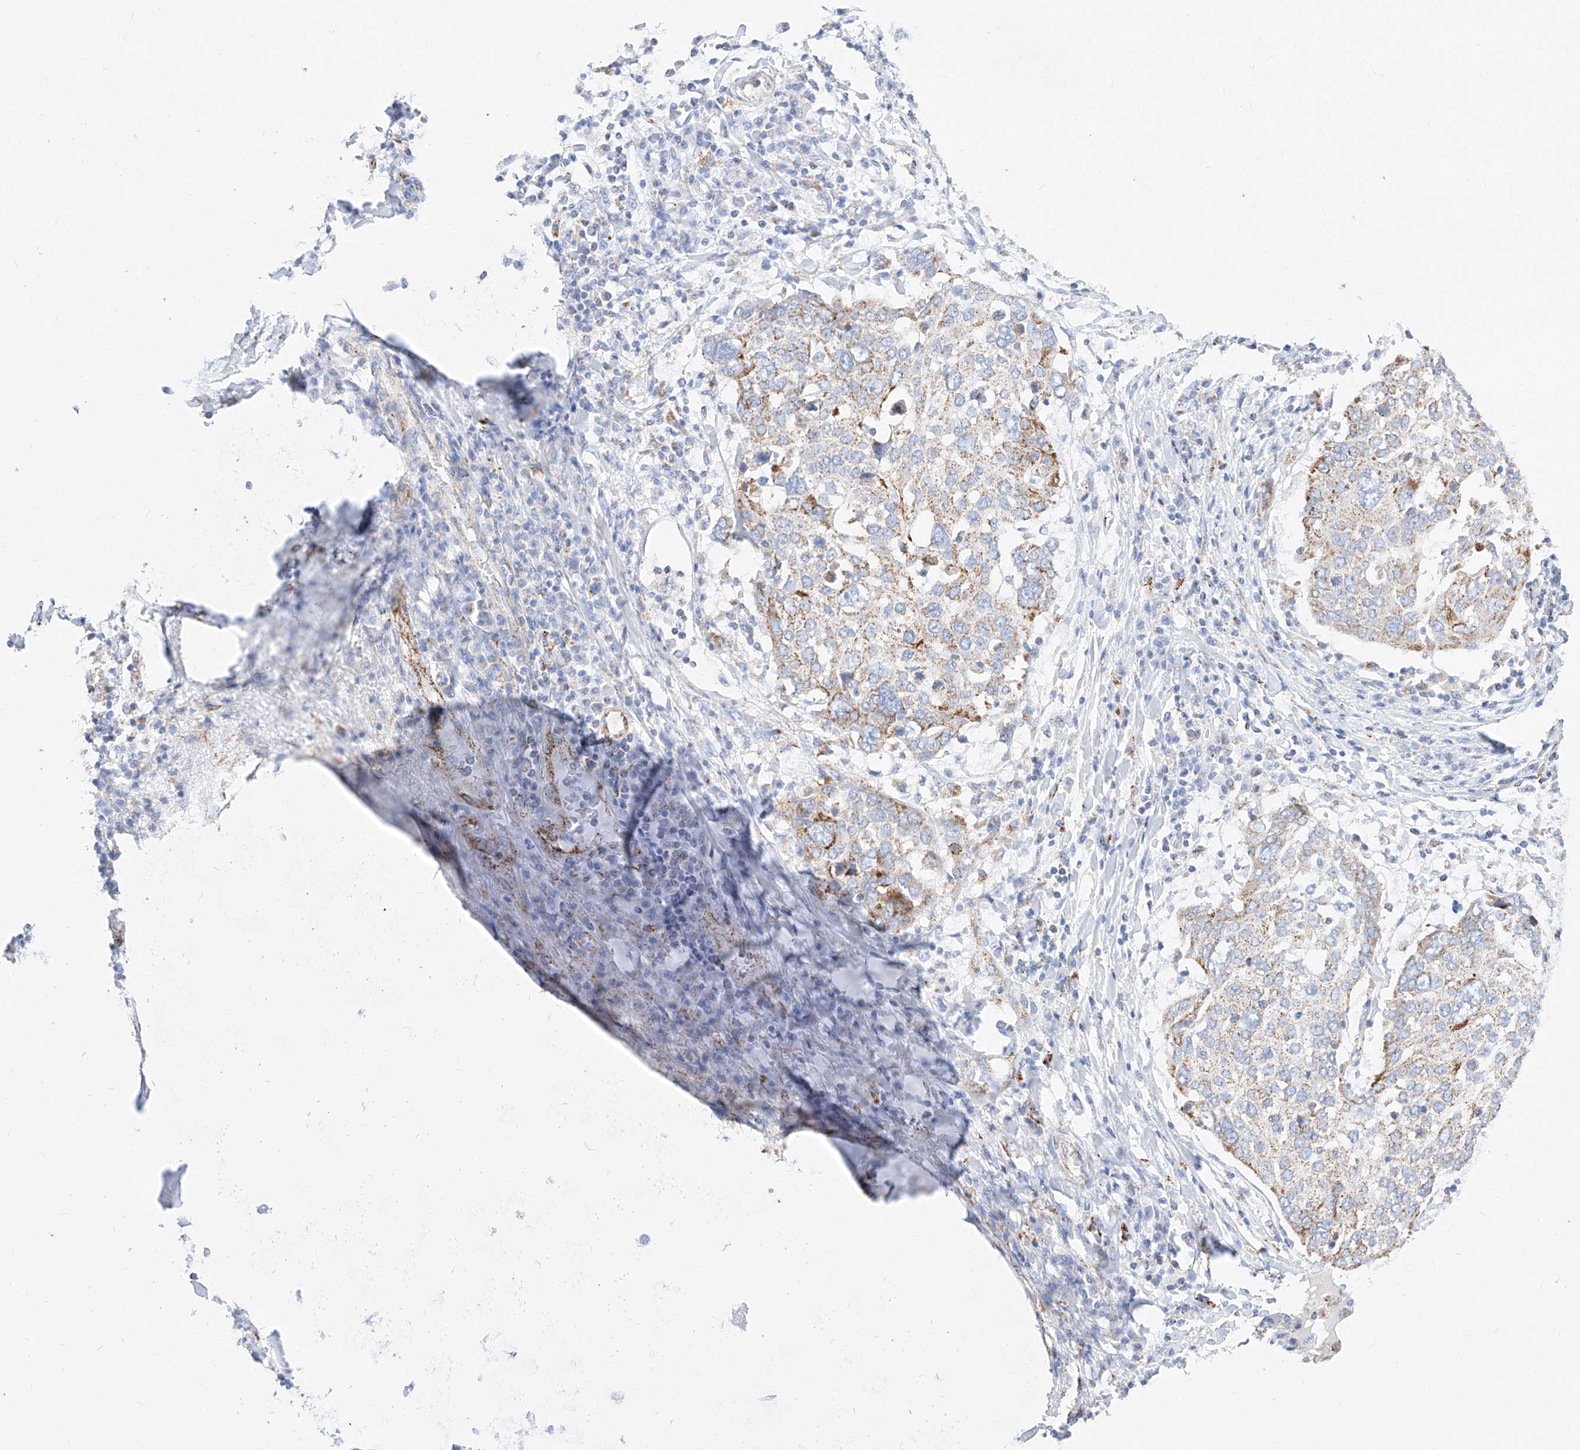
{"staining": {"intensity": "weak", "quantity": "25%-75%", "location": "cytoplasmic/membranous"}, "tissue": "lung cancer", "cell_type": "Tumor cells", "image_type": "cancer", "snomed": [{"axis": "morphology", "description": "Squamous cell carcinoma, NOS"}, {"axis": "topography", "description": "Lung"}], "caption": "Immunohistochemical staining of lung cancer (squamous cell carcinoma) displays low levels of weak cytoplasmic/membranous protein expression in approximately 25%-75% of tumor cells.", "gene": "C6orf62", "patient": {"sex": "male", "age": 65}}